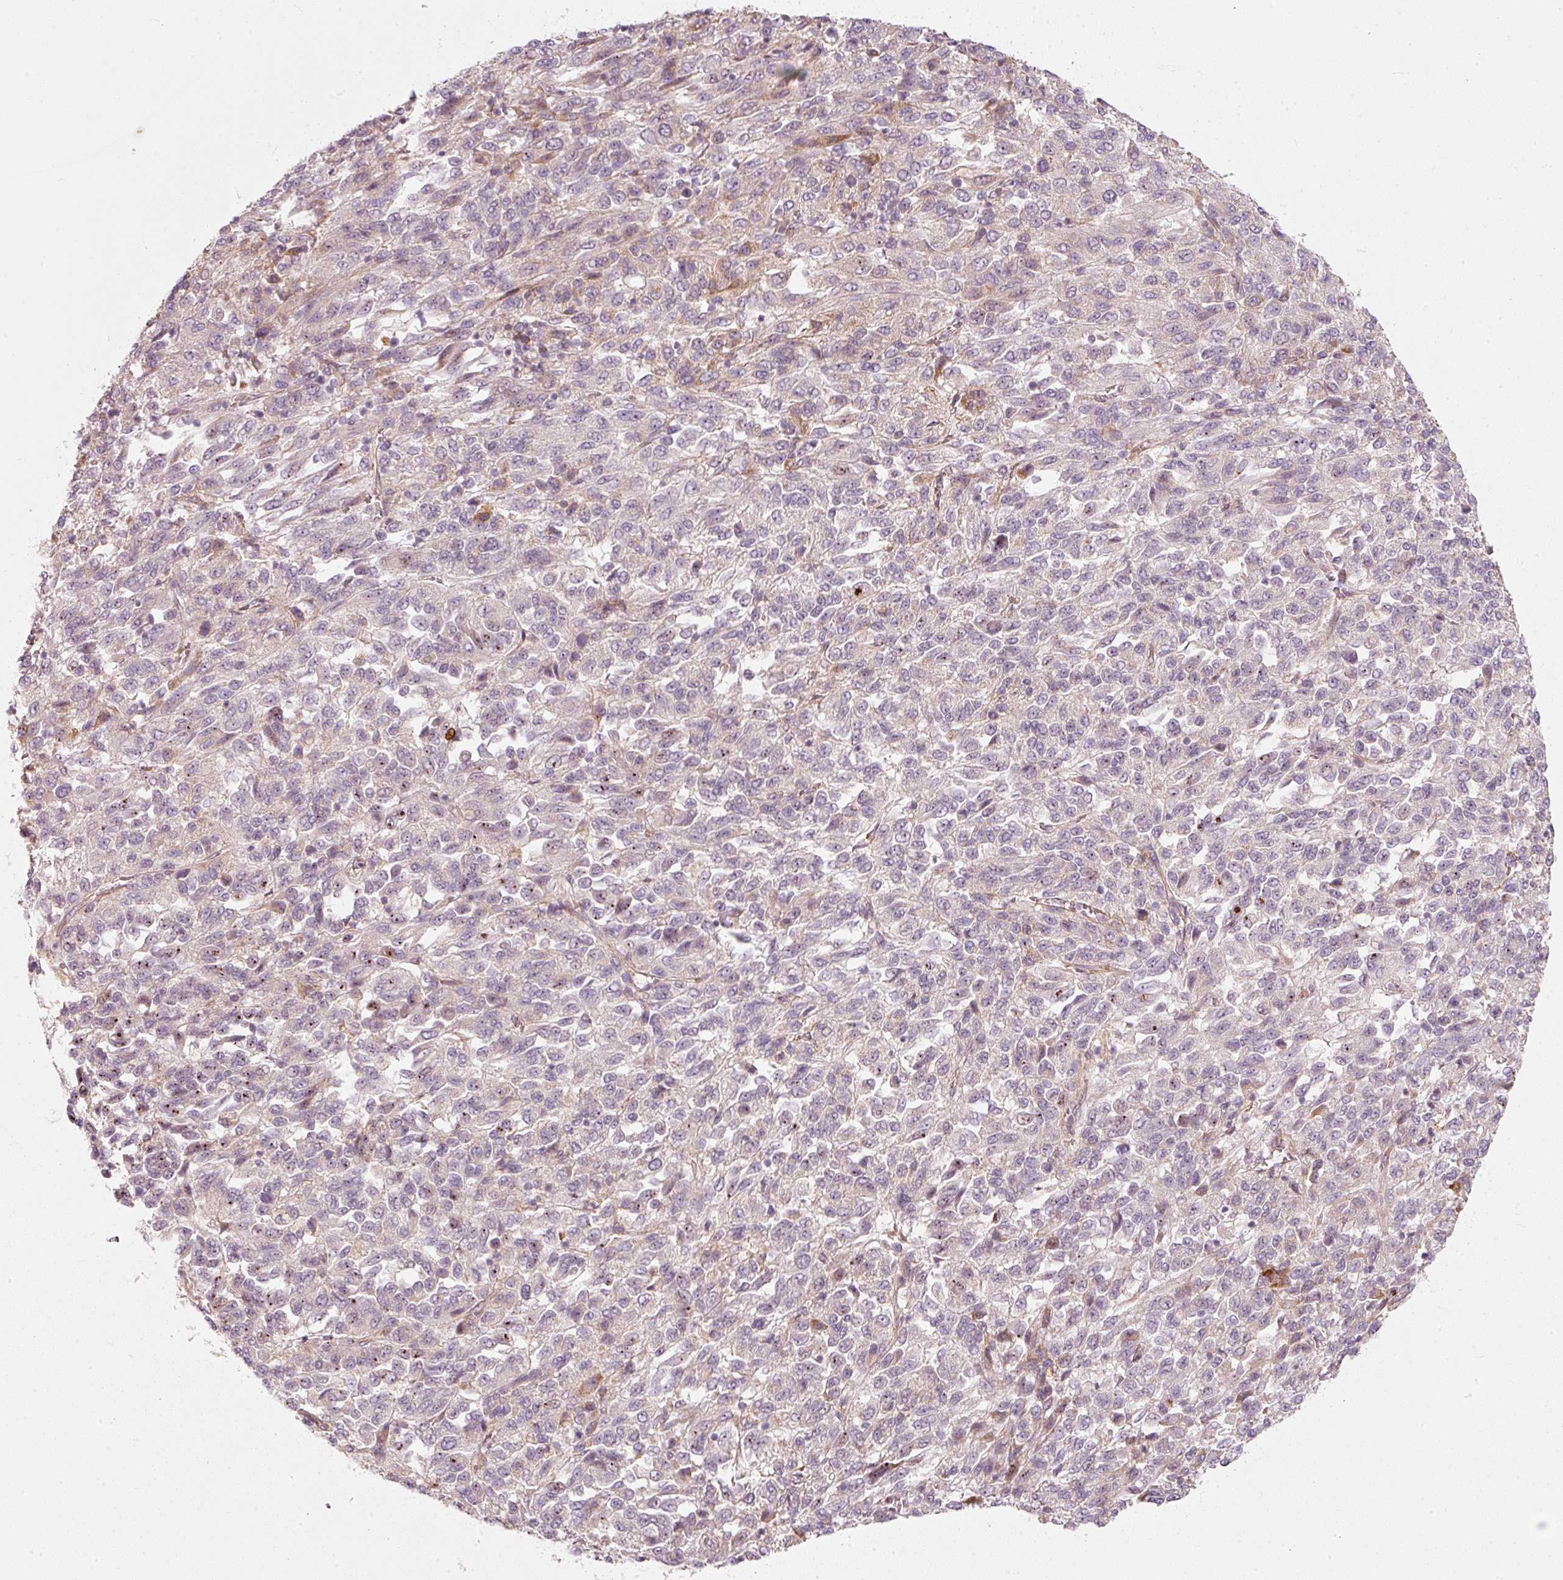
{"staining": {"intensity": "negative", "quantity": "none", "location": "none"}, "tissue": "melanoma", "cell_type": "Tumor cells", "image_type": "cancer", "snomed": [{"axis": "morphology", "description": "Malignant melanoma, Metastatic site"}, {"axis": "topography", "description": "Lung"}], "caption": "Tumor cells show no significant positivity in malignant melanoma (metastatic site).", "gene": "KCNQ1", "patient": {"sex": "male", "age": 64}}